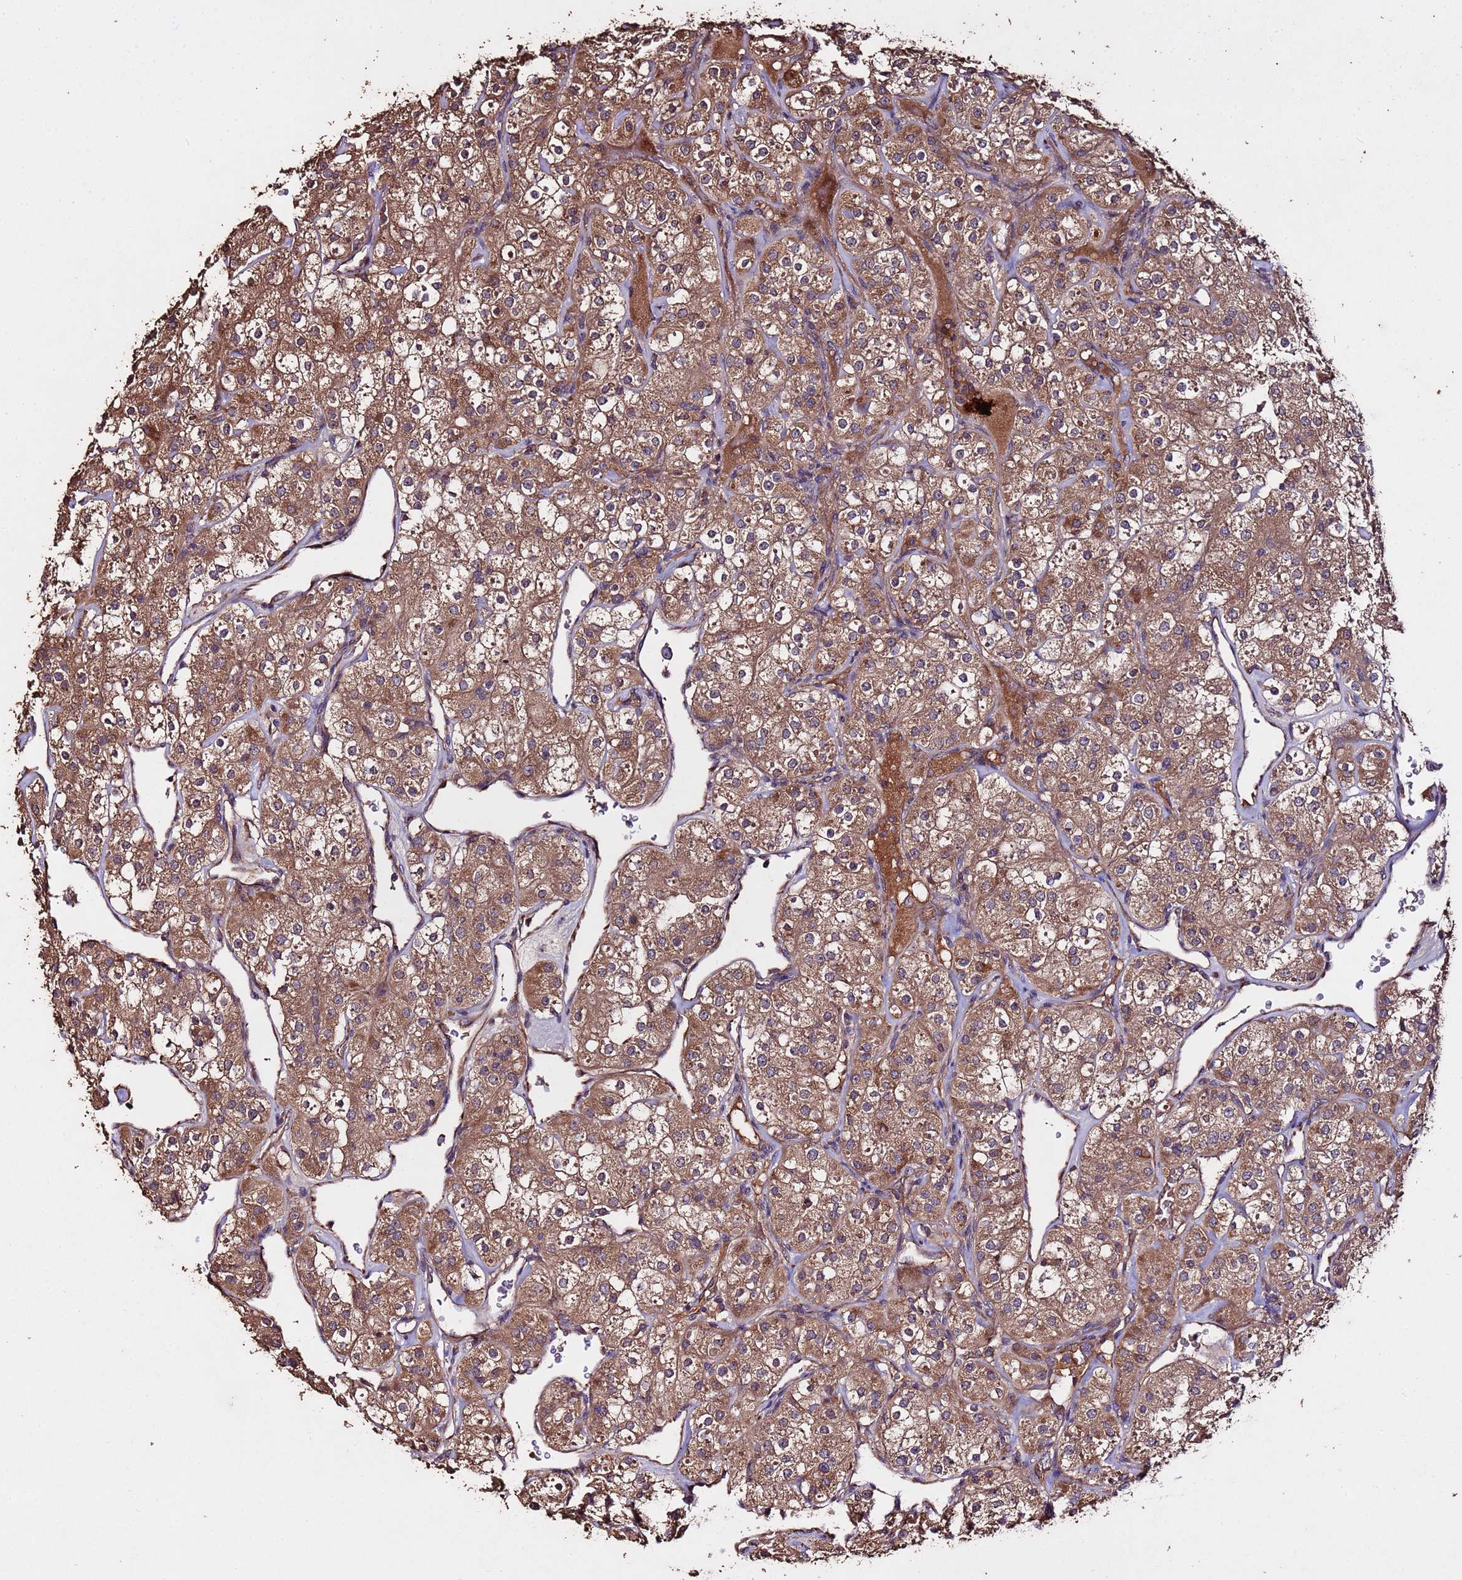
{"staining": {"intensity": "moderate", "quantity": ">75%", "location": "cytoplasmic/membranous"}, "tissue": "renal cancer", "cell_type": "Tumor cells", "image_type": "cancer", "snomed": [{"axis": "morphology", "description": "Adenocarcinoma, NOS"}, {"axis": "topography", "description": "Kidney"}], "caption": "This is a photomicrograph of IHC staining of renal cancer (adenocarcinoma), which shows moderate expression in the cytoplasmic/membranous of tumor cells.", "gene": "RPS15A", "patient": {"sex": "male", "age": 77}}